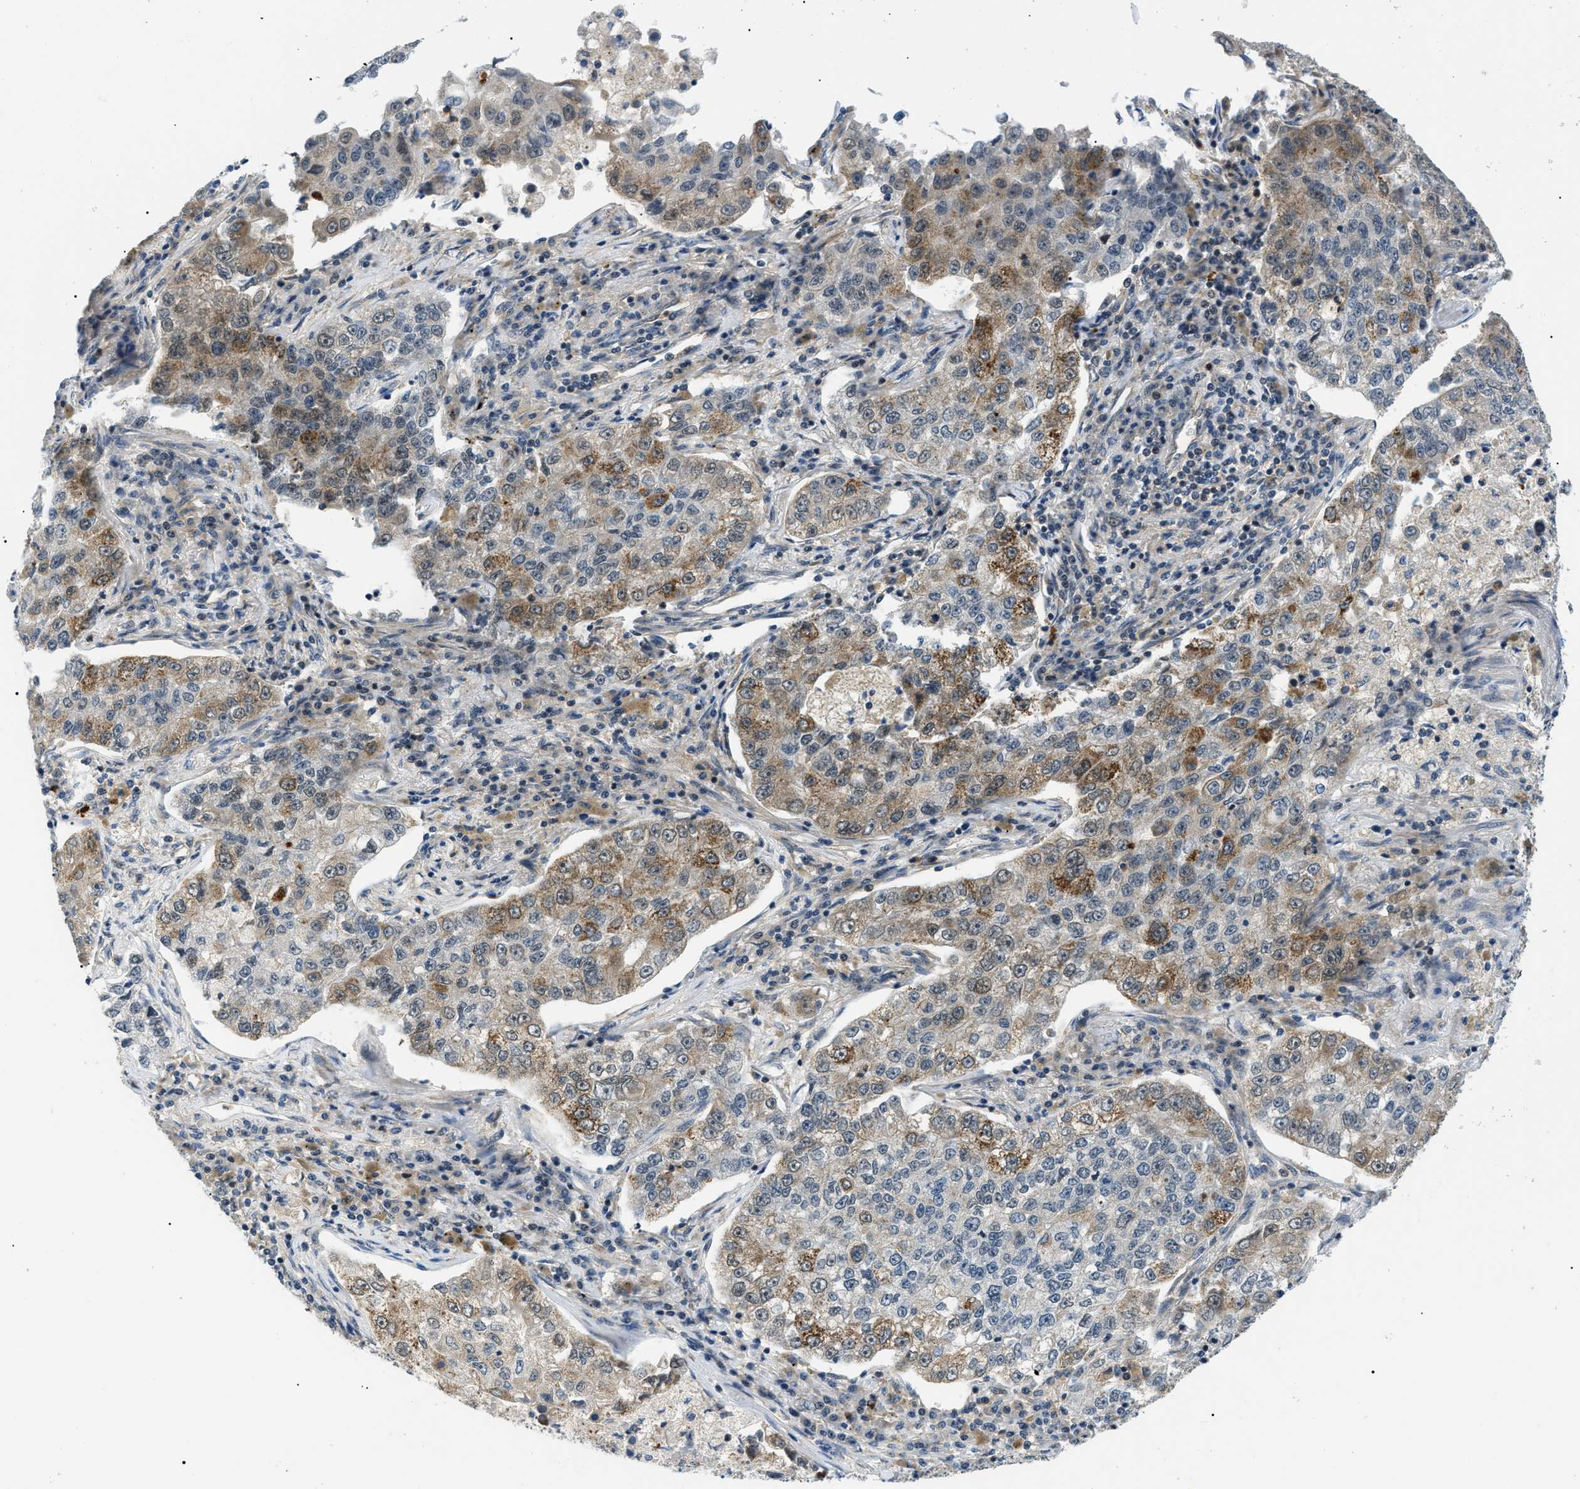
{"staining": {"intensity": "moderate", "quantity": "25%-75%", "location": "cytoplasmic/membranous,nuclear"}, "tissue": "lung cancer", "cell_type": "Tumor cells", "image_type": "cancer", "snomed": [{"axis": "morphology", "description": "Adenocarcinoma, NOS"}, {"axis": "topography", "description": "Lung"}], "caption": "This image shows lung cancer (adenocarcinoma) stained with IHC to label a protein in brown. The cytoplasmic/membranous and nuclear of tumor cells show moderate positivity for the protein. Nuclei are counter-stained blue.", "gene": "RBM15", "patient": {"sex": "male", "age": 49}}